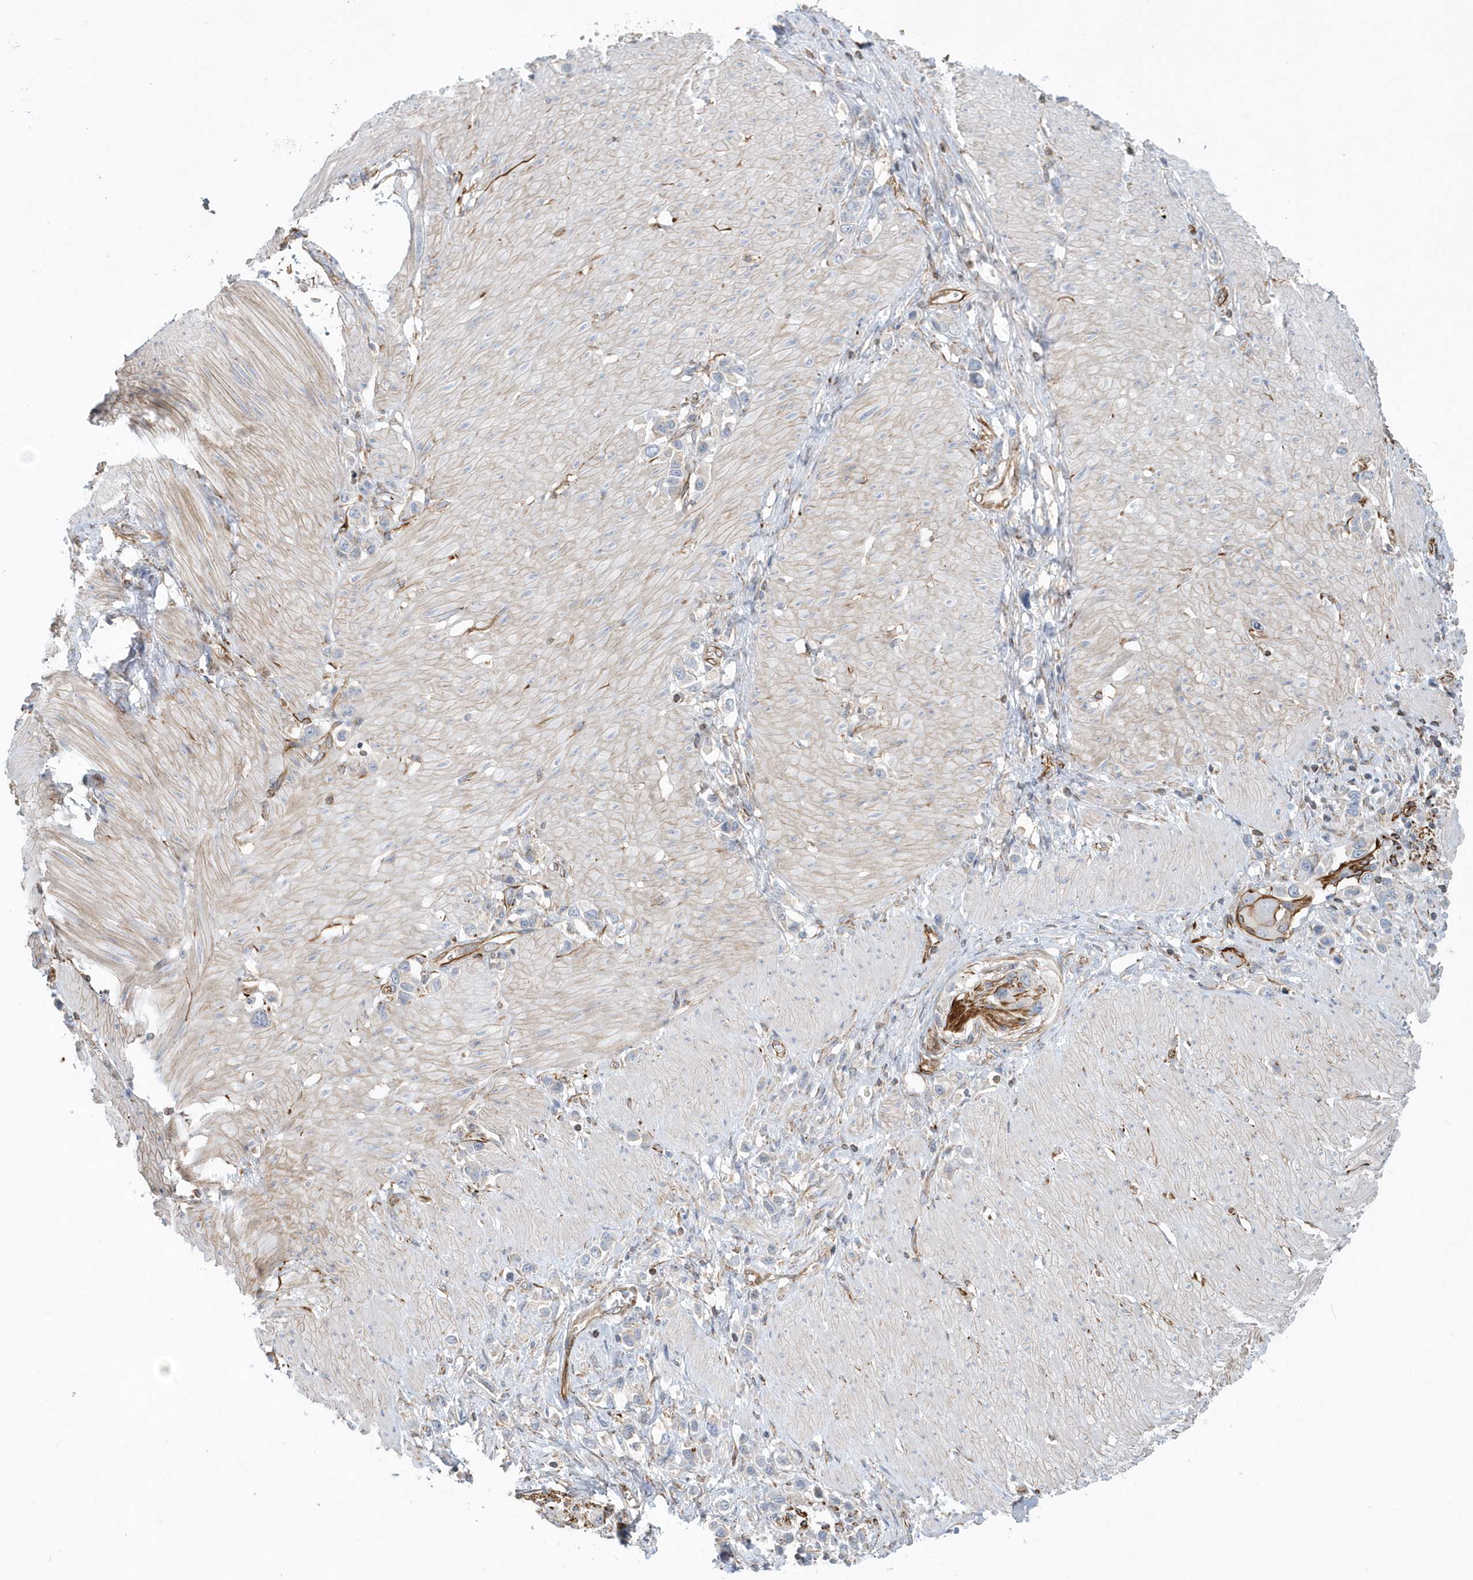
{"staining": {"intensity": "strong", "quantity": "<25%", "location": "cytoplasmic/membranous"}, "tissue": "stomach cancer", "cell_type": "Tumor cells", "image_type": "cancer", "snomed": [{"axis": "morphology", "description": "Normal tissue, NOS"}, {"axis": "morphology", "description": "Adenocarcinoma, NOS"}, {"axis": "topography", "description": "Stomach, upper"}, {"axis": "topography", "description": "Stomach"}], "caption": "Protein expression analysis of stomach cancer (adenocarcinoma) exhibits strong cytoplasmic/membranous expression in about <25% of tumor cells.", "gene": "RAB17", "patient": {"sex": "female", "age": 65}}